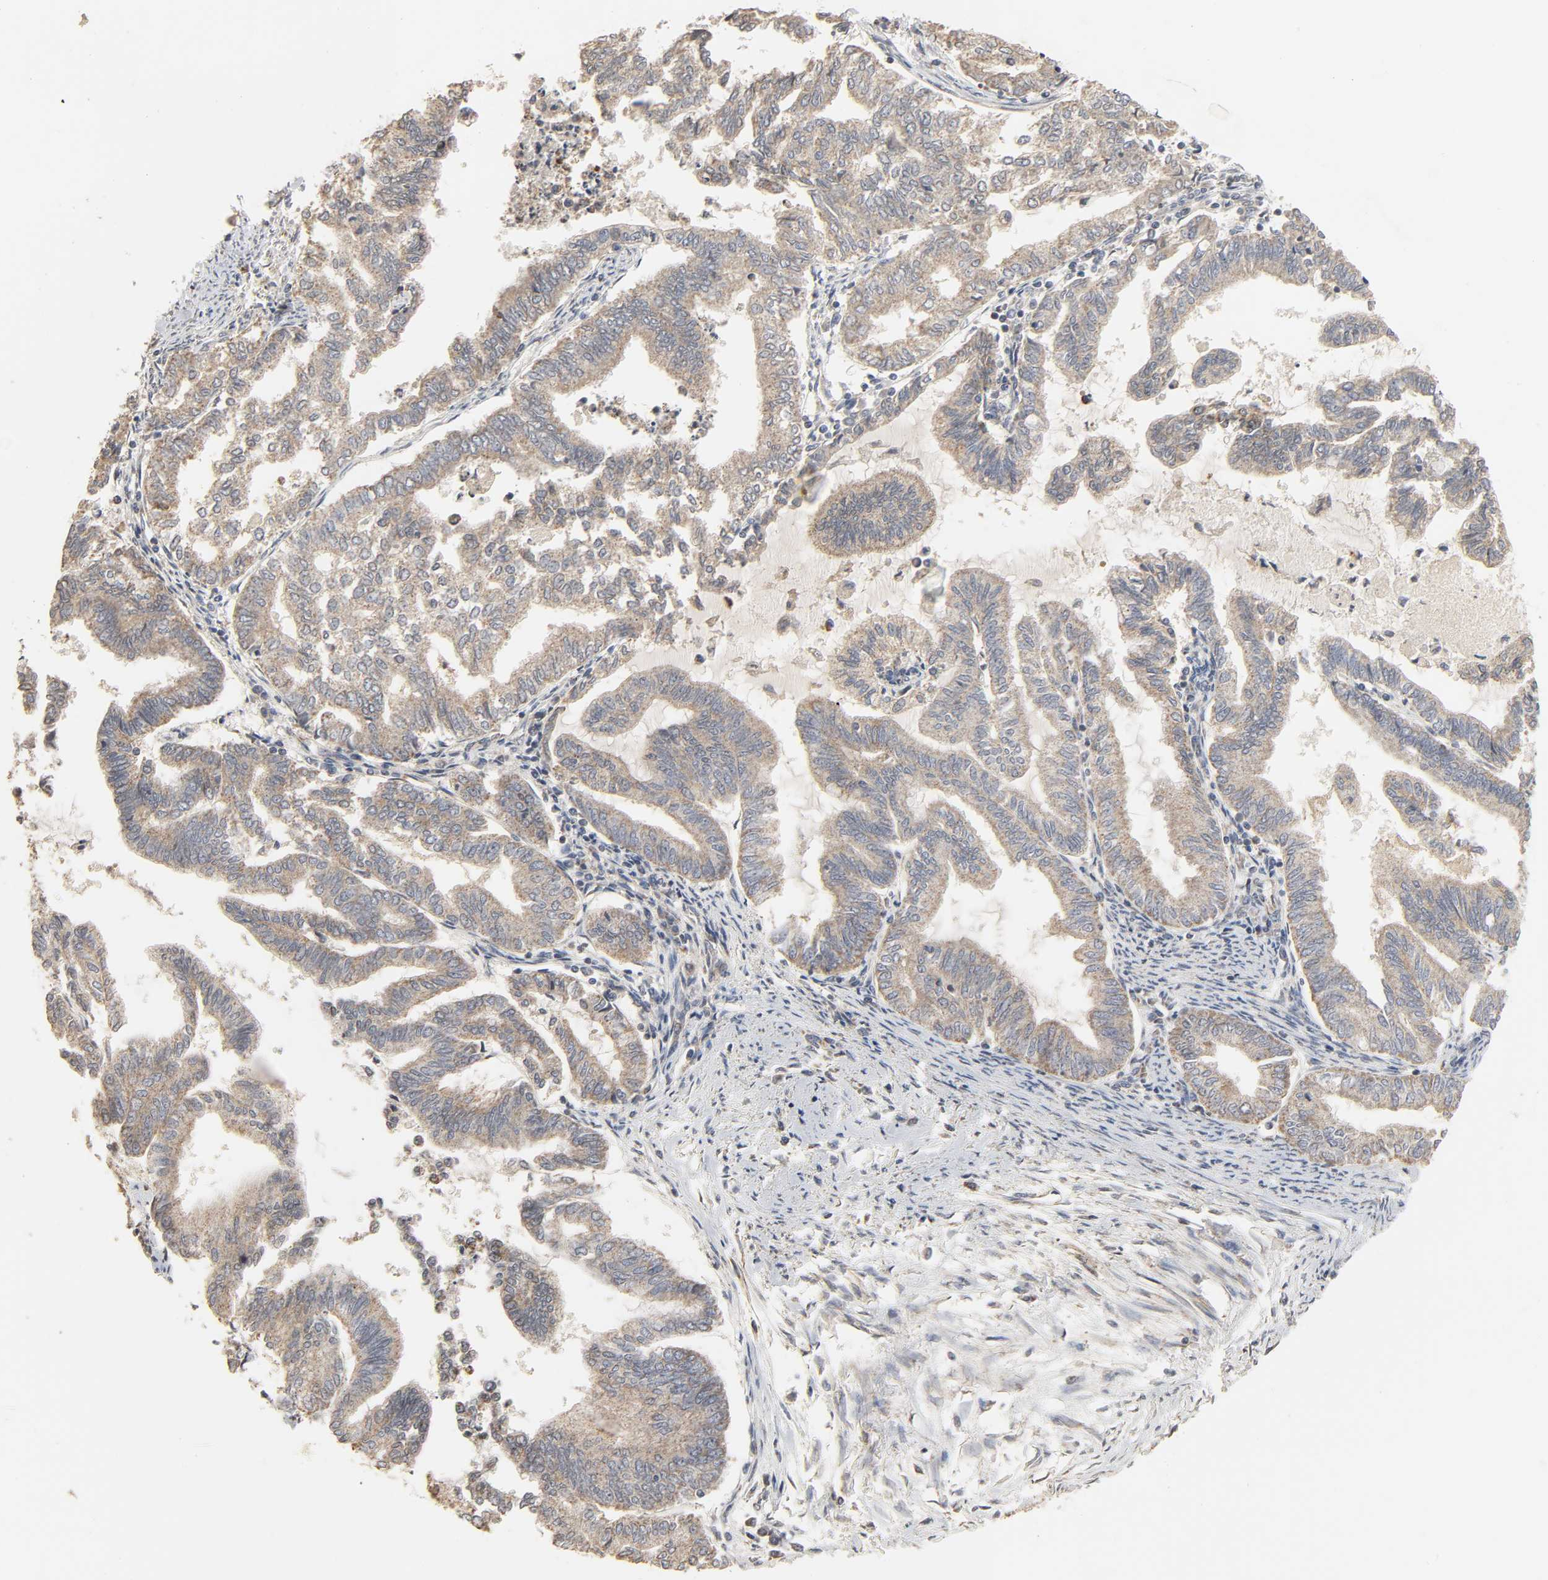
{"staining": {"intensity": "weak", "quantity": ">75%", "location": "cytoplasmic/membranous"}, "tissue": "endometrial cancer", "cell_type": "Tumor cells", "image_type": "cancer", "snomed": [{"axis": "morphology", "description": "Adenocarcinoma, NOS"}, {"axis": "topography", "description": "Endometrium"}], "caption": "Adenocarcinoma (endometrial) was stained to show a protein in brown. There is low levels of weak cytoplasmic/membranous staining in approximately >75% of tumor cells.", "gene": "CLEC4E", "patient": {"sex": "female", "age": 79}}